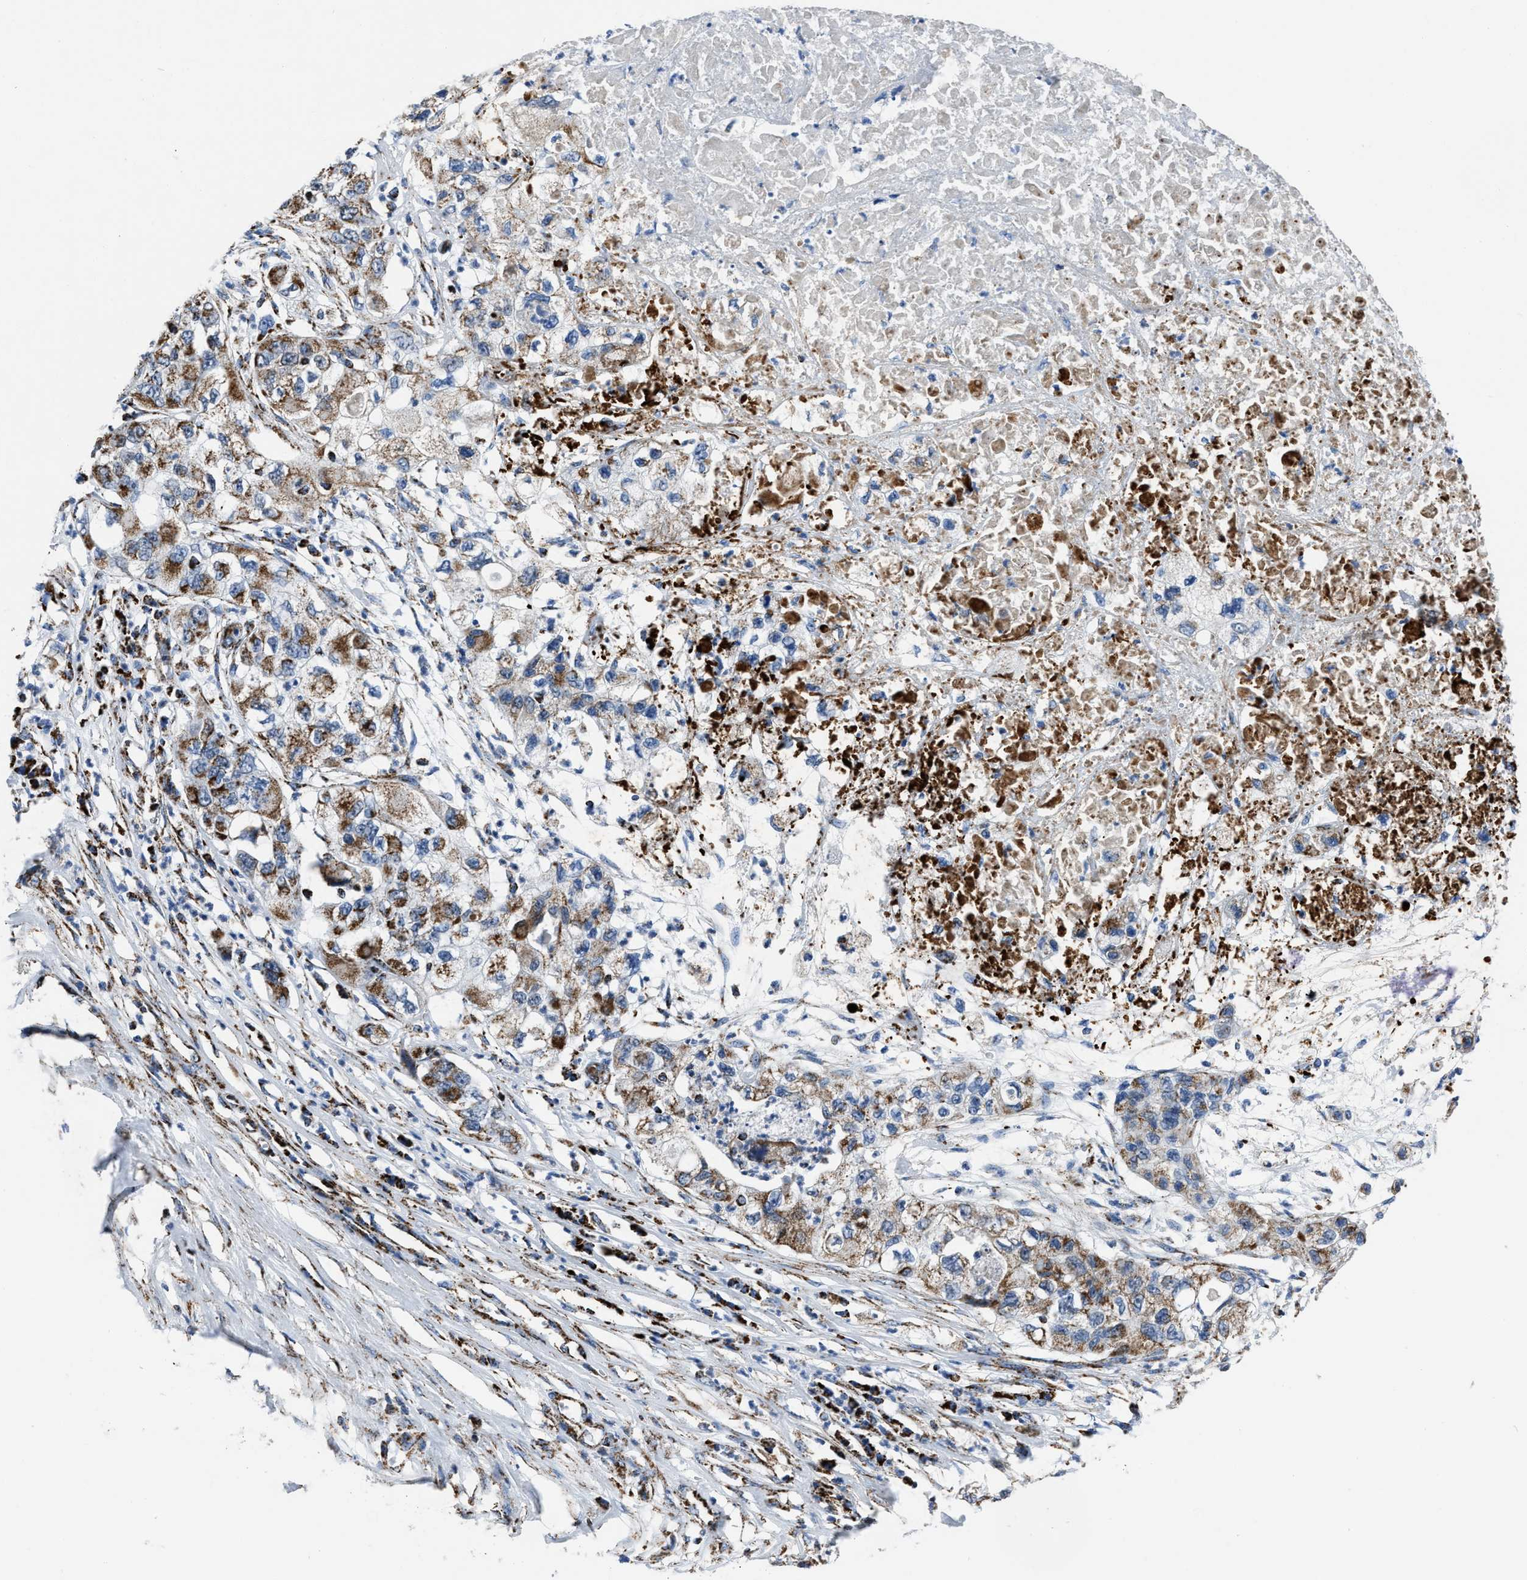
{"staining": {"intensity": "moderate", "quantity": ">75%", "location": "cytoplasmic/membranous"}, "tissue": "pancreatic cancer", "cell_type": "Tumor cells", "image_type": "cancer", "snomed": [{"axis": "morphology", "description": "Adenocarcinoma, NOS"}, {"axis": "topography", "description": "Pancreas"}], "caption": "Pancreatic cancer was stained to show a protein in brown. There is medium levels of moderate cytoplasmic/membranous positivity in about >75% of tumor cells.", "gene": "NSD3", "patient": {"sex": "female", "age": 78}}